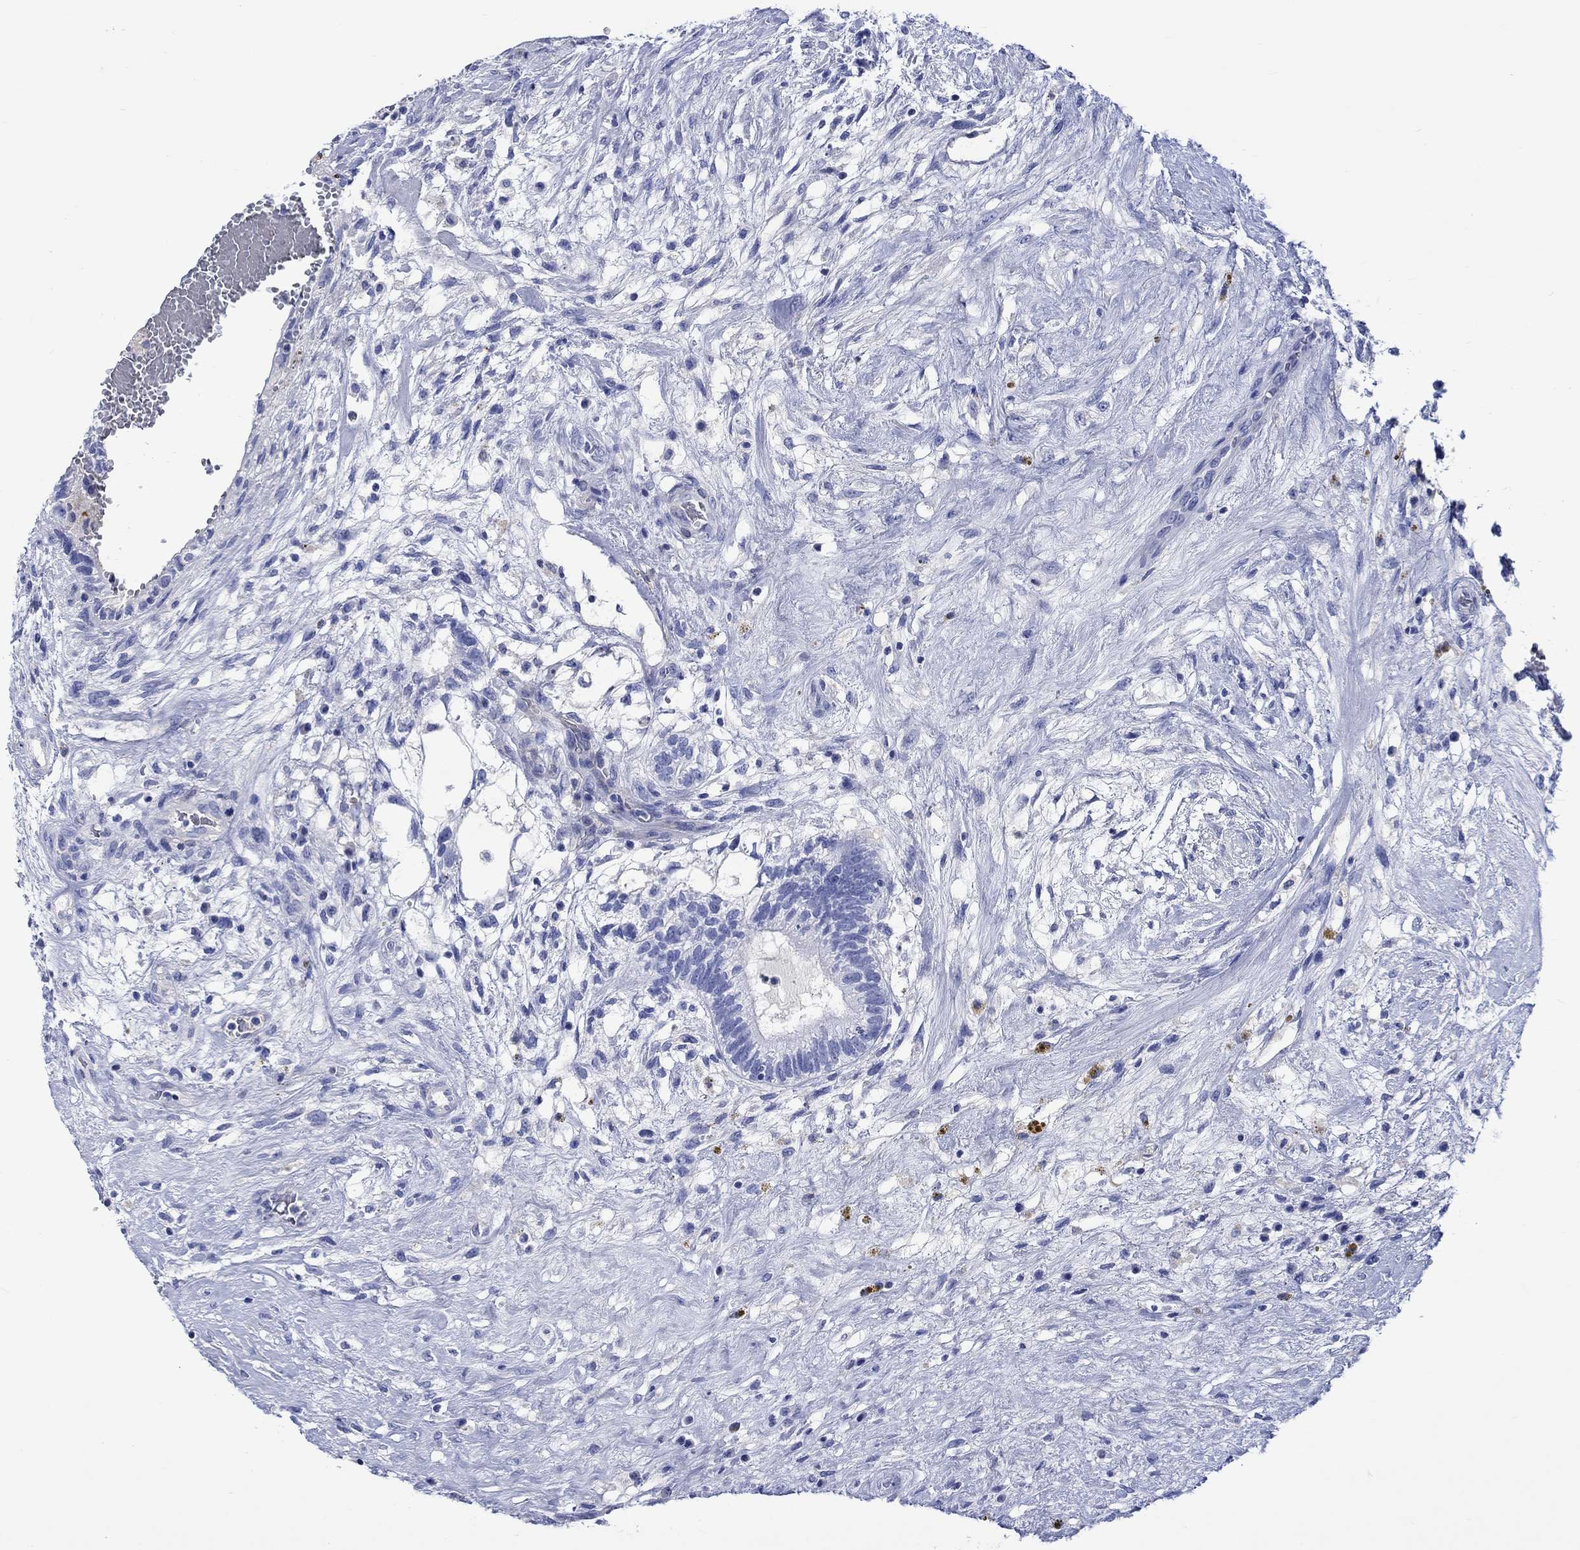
{"staining": {"intensity": "negative", "quantity": "none", "location": "none"}, "tissue": "testis cancer", "cell_type": "Tumor cells", "image_type": "cancer", "snomed": [{"axis": "morphology", "description": "Normal tissue, NOS"}, {"axis": "morphology", "description": "Carcinoma, Embryonal, NOS"}, {"axis": "topography", "description": "Testis"}, {"axis": "topography", "description": "Epididymis"}], "caption": "Immunohistochemistry of testis cancer exhibits no staining in tumor cells.", "gene": "CACNG3", "patient": {"sex": "male", "age": 32}}